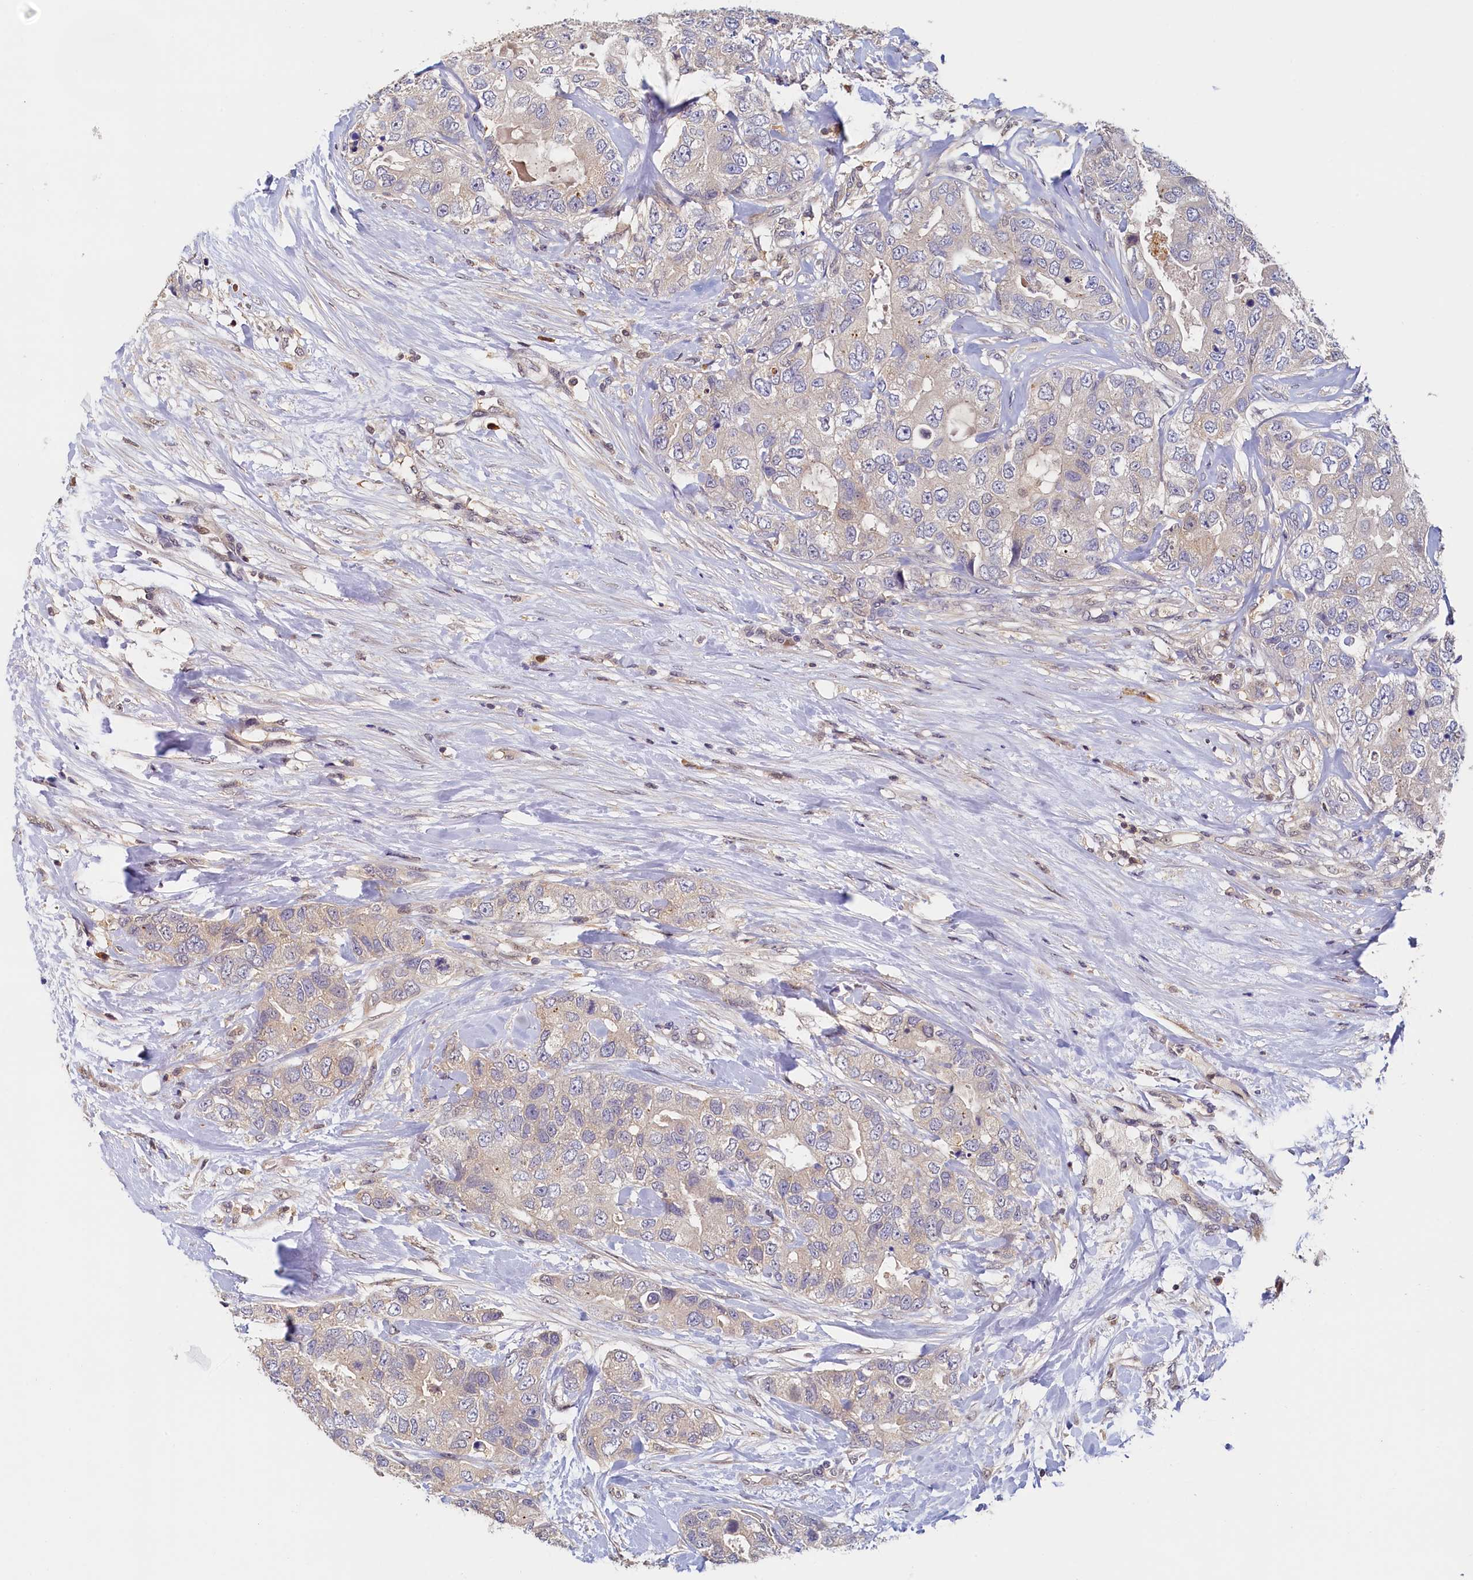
{"staining": {"intensity": "weak", "quantity": "25%-75%", "location": "cytoplasmic/membranous"}, "tissue": "breast cancer", "cell_type": "Tumor cells", "image_type": "cancer", "snomed": [{"axis": "morphology", "description": "Duct carcinoma"}, {"axis": "topography", "description": "Breast"}], "caption": "Breast infiltrating ductal carcinoma stained with a brown dye displays weak cytoplasmic/membranous positive positivity in approximately 25%-75% of tumor cells.", "gene": "PAAF1", "patient": {"sex": "female", "age": 62}}